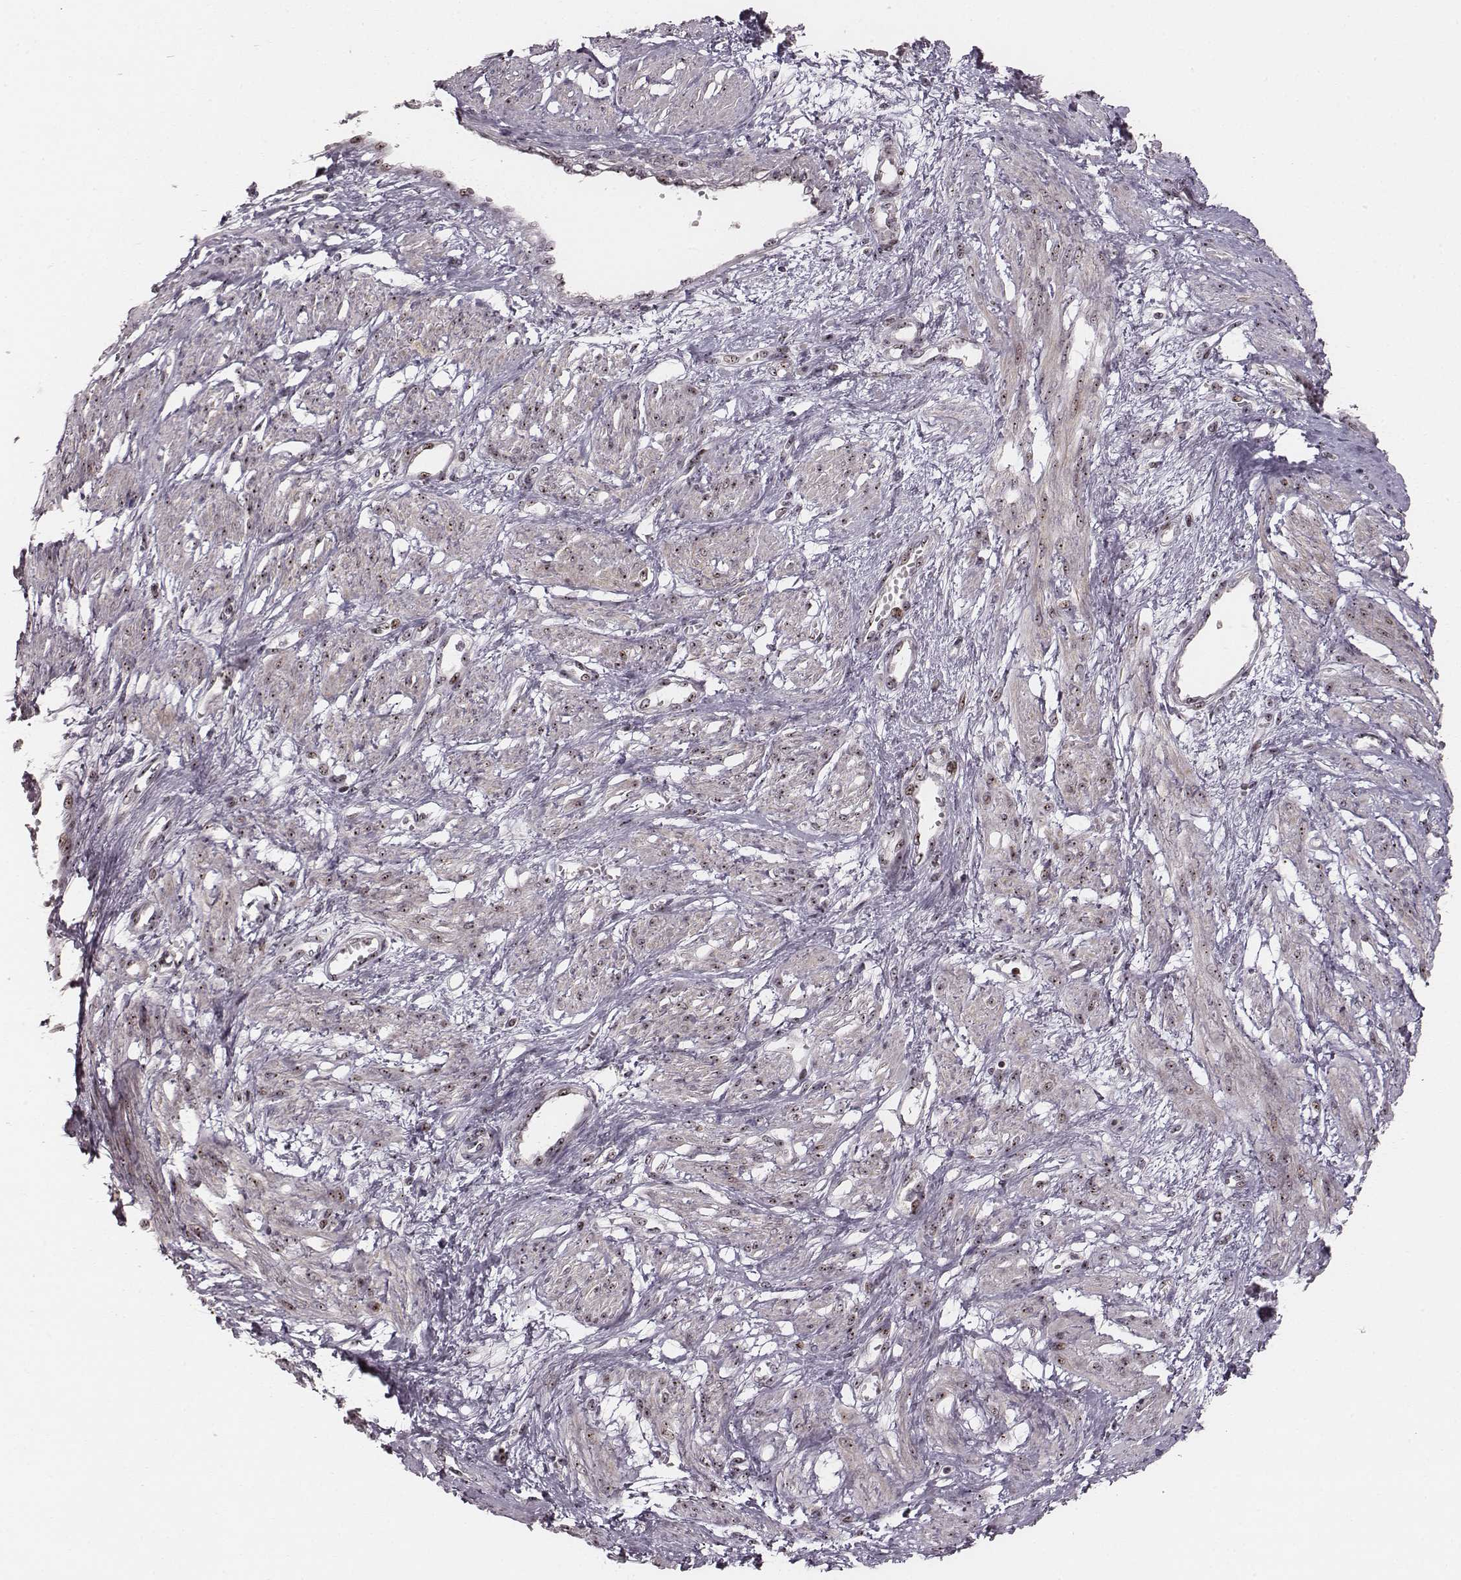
{"staining": {"intensity": "weak", "quantity": ">75%", "location": "nuclear"}, "tissue": "smooth muscle", "cell_type": "Smooth muscle cells", "image_type": "normal", "snomed": [{"axis": "morphology", "description": "Normal tissue, NOS"}, {"axis": "topography", "description": "Smooth muscle"}, {"axis": "topography", "description": "Uterus"}], "caption": "Smooth muscle cells display low levels of weak nuclear staining in approximately >75% of cells in unremarkable human smooth muscle.", "gene": "NOP56", "patient": {"sex": "female", "age": 39}}